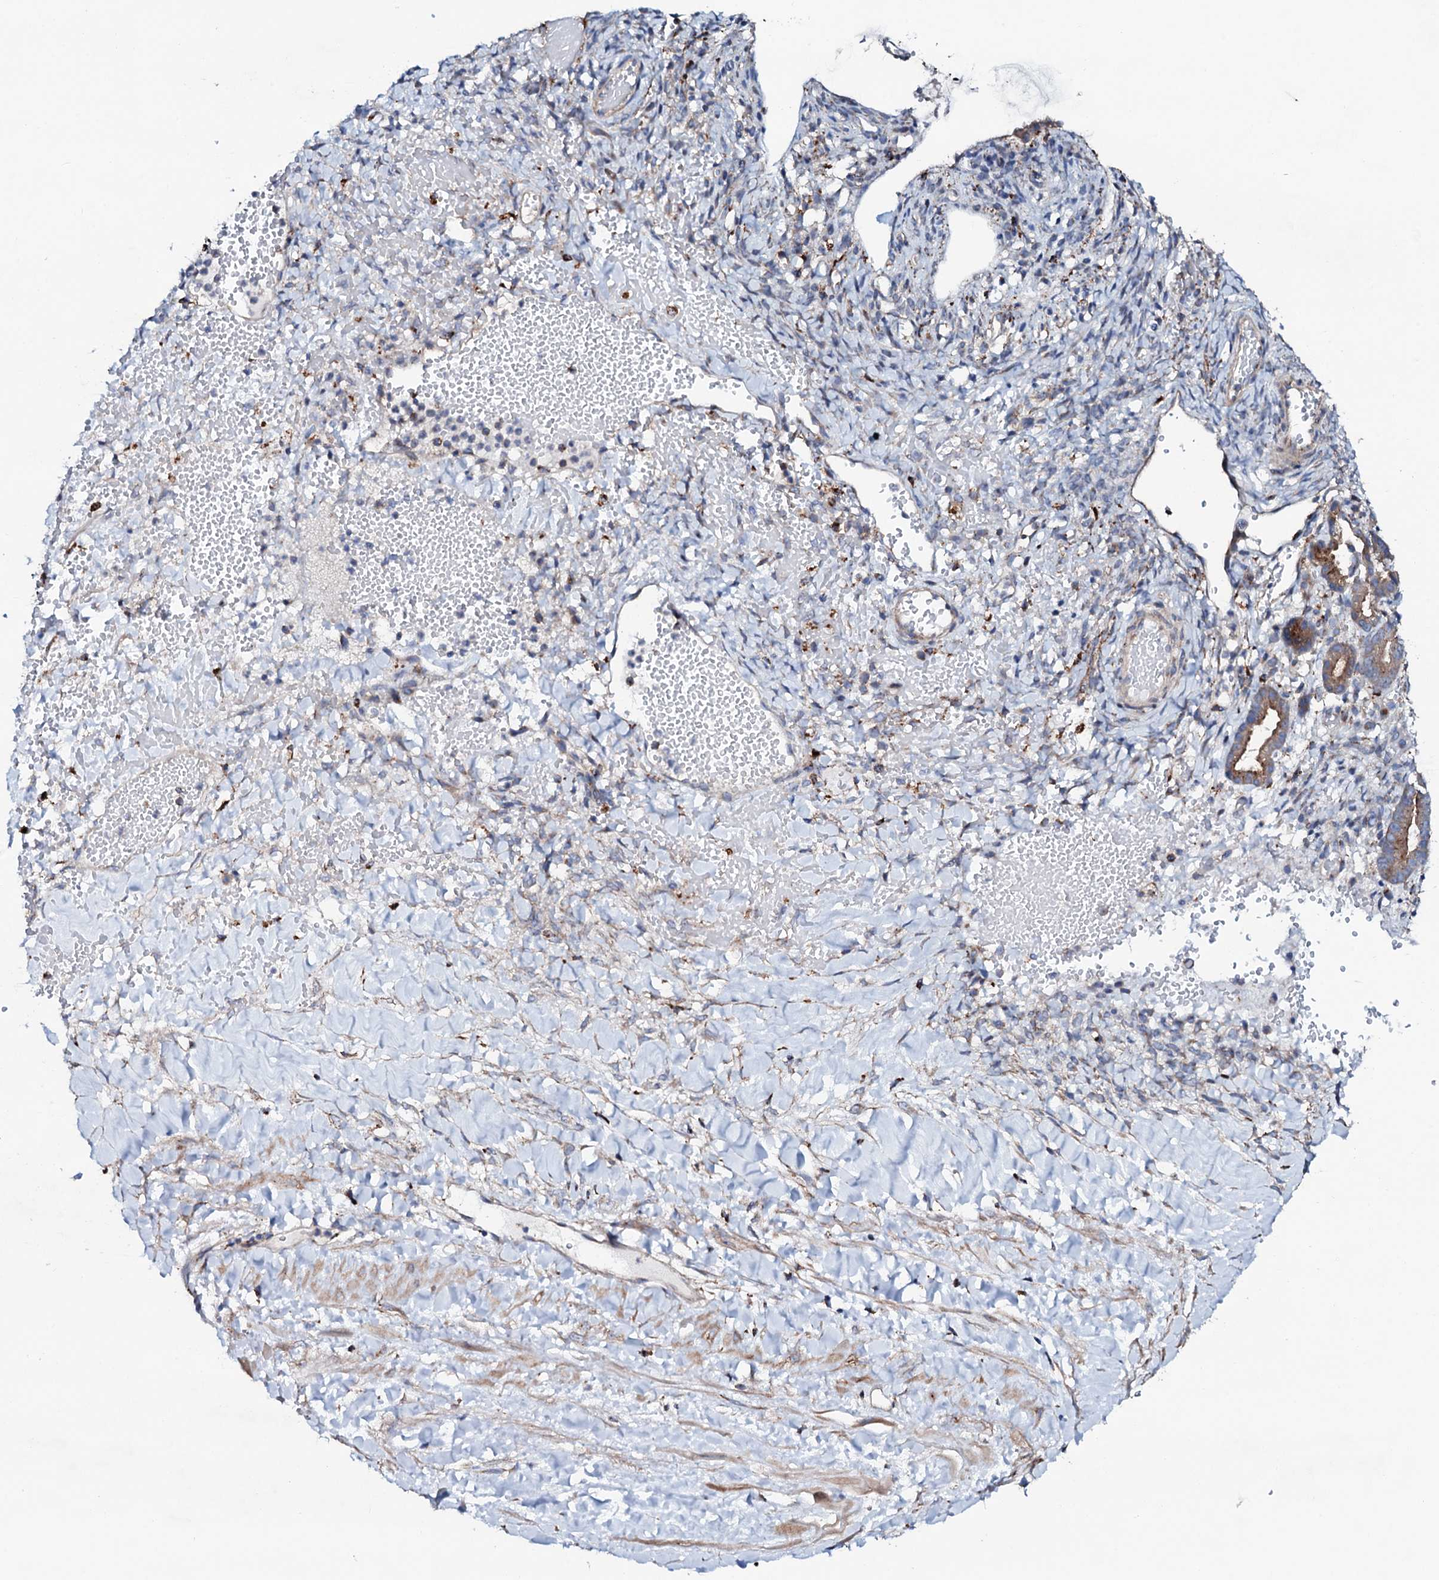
{"staining": {"intensity": "strong", "quantity": "25%-75%", "location": "cytoplasmic/membranous"}, "tissue": "ovarian cancer", "cell_type": "Tumor cells", "image_type": "cancer", "snomed": [{"axis": "morphology", "description": "Cystadenocarcinoma, mucinous, NOS"}, {"axis": "topography", "description": "Ovary"}], "caption": "IHC staining of ovarian cancer (mucinous cystadenocarcinoma), which exhibits high levels of strong cytoplasmic/membranous staining in about 25%-75% of tumor cells indicating strong cytoplasmic/membranous protein positivity. The staining was performed using DAB (3,3'-diaminobenzidine) (brown) for protein detection and nuclei were counterstained in hematoxylin (blue).", "gene": "P2RX4", "patient": {"sex": "female", "age": 73}}